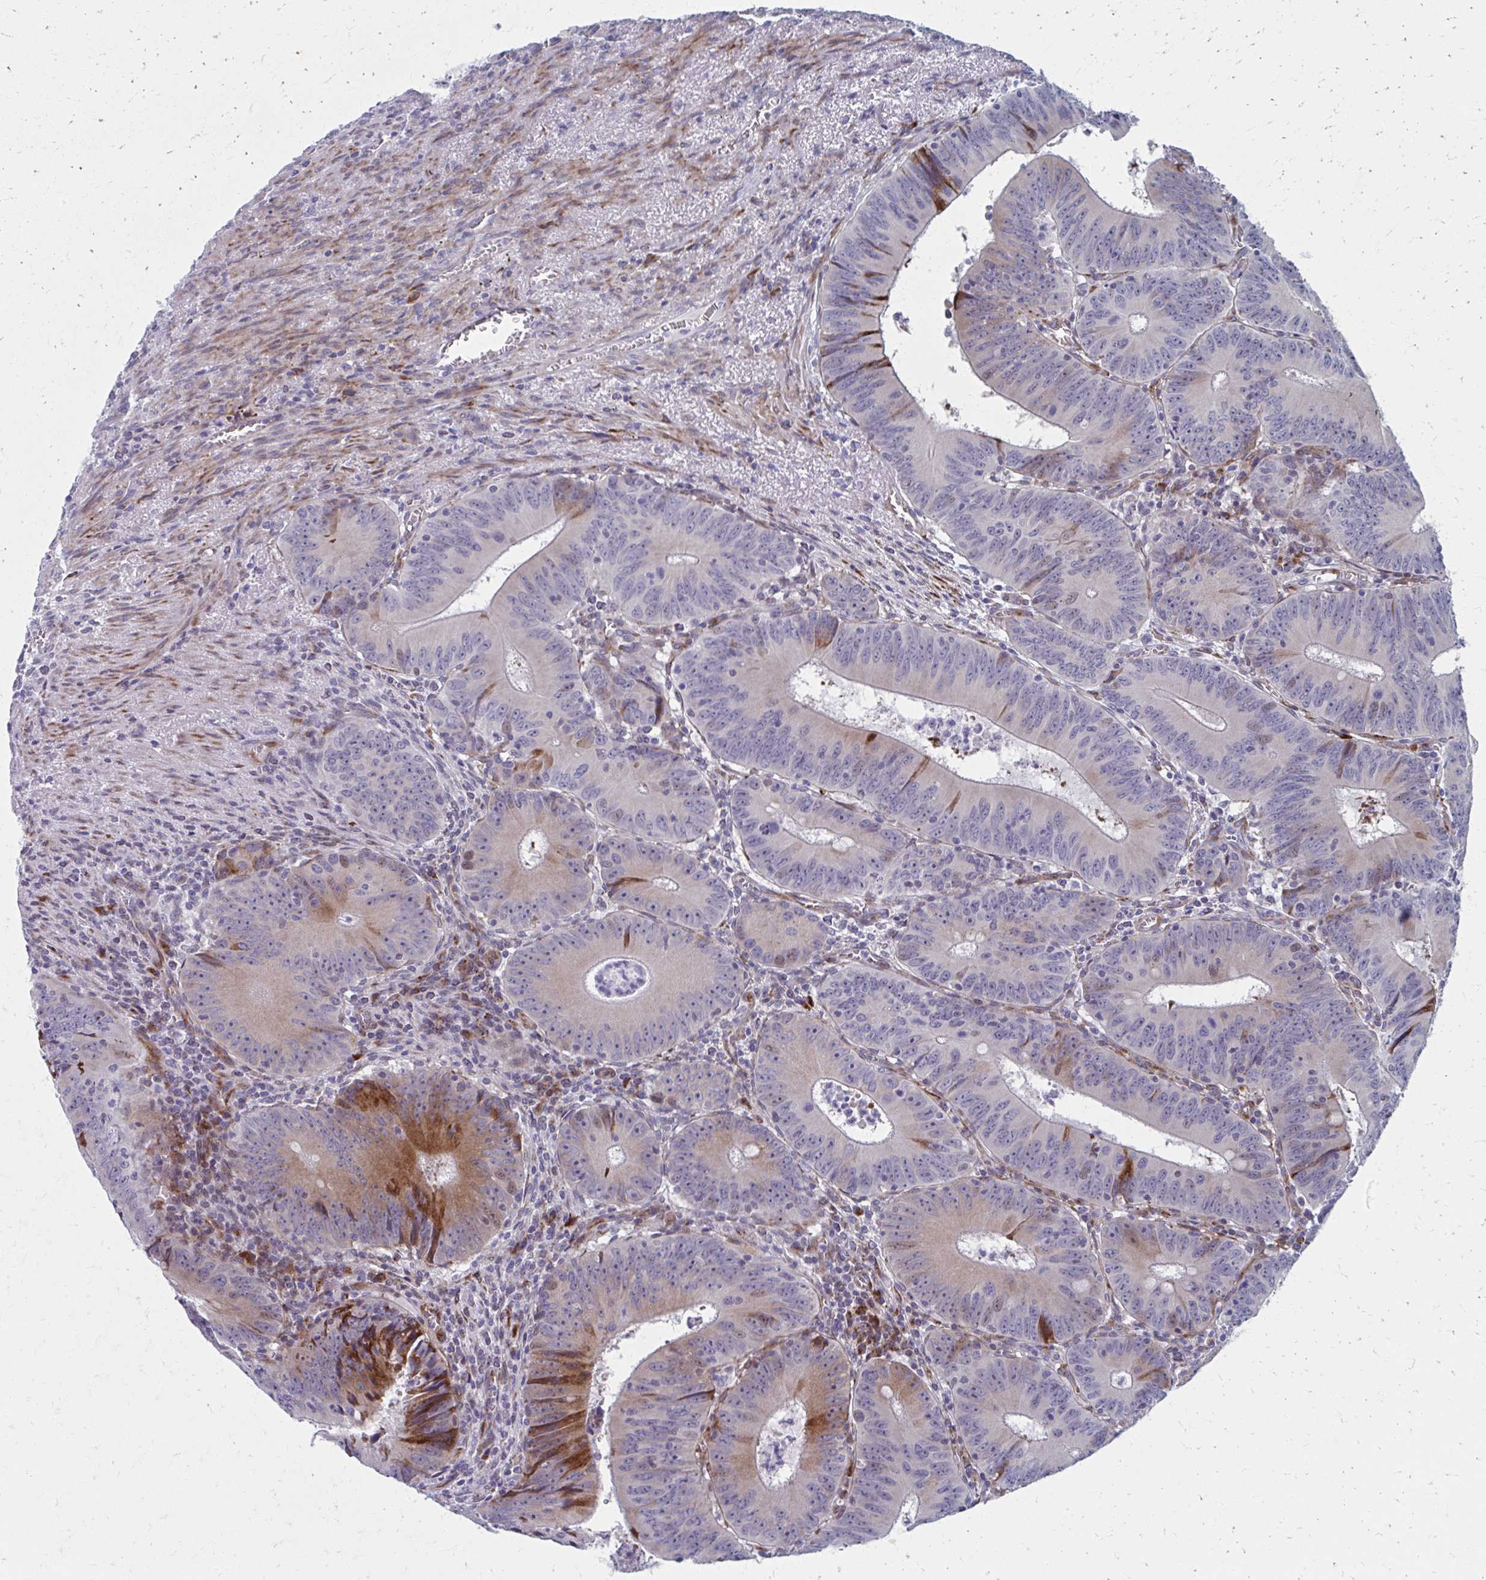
{"staining": {"intensity": "strong", "quantity": "<25%", "location": "cytoplasmic/membranous"}, "tissue": "colorectal cancer", "cell_type": "Tumor cells", "image_type": "cancer", "snomed": [{"axis": "morphology", "description": "Adenocarcinoma, NOS"}, {"axis": "topography", "description": "Rectum"}], "caption": "Tumor cells display medium levels of strong cytoplasmic/membranous positivity in approximately <25% of cells in colorectal cancer (adenocarcinoma).", "gene": "OLFM2", "patient": {"sex": "female", "age": 72}}